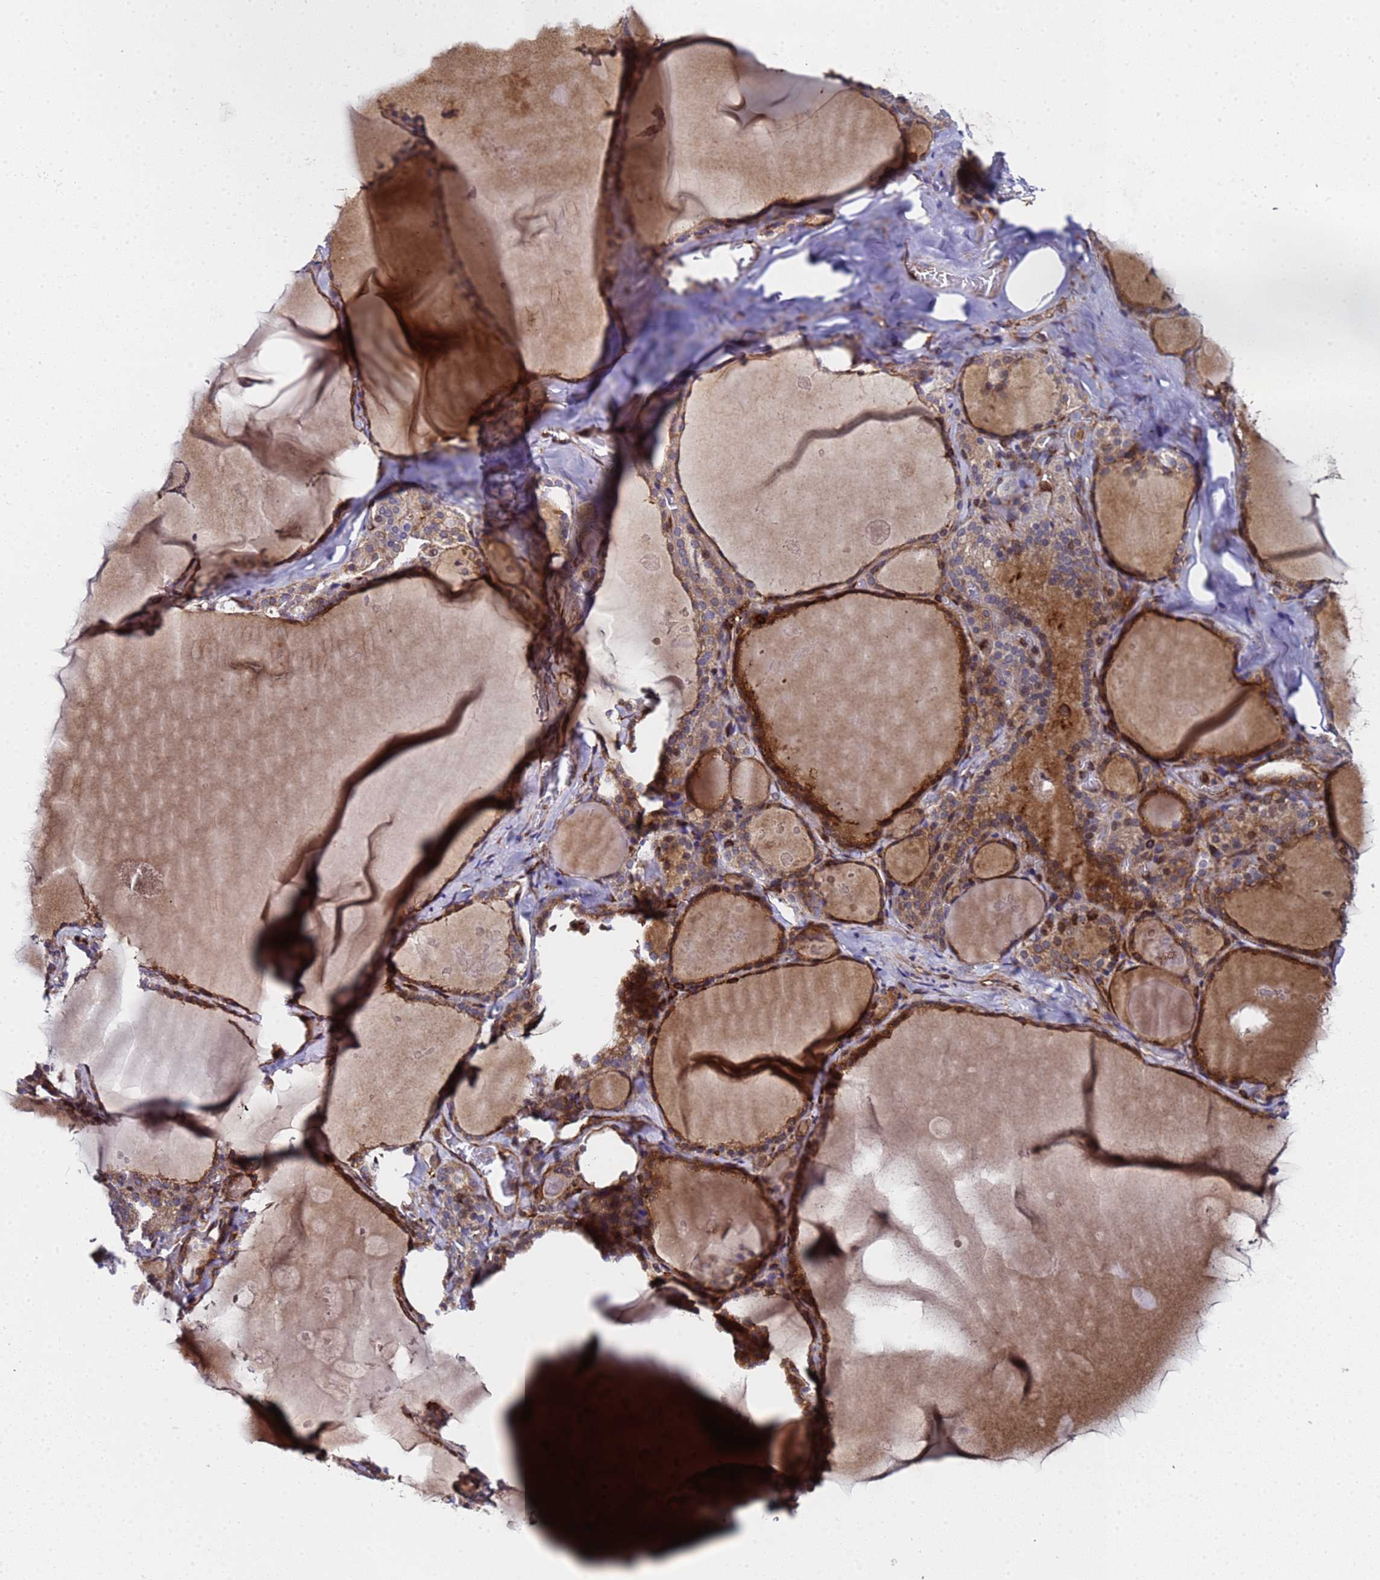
{"staining": {"intensity": "strong", "quantity": ">75%", "location": "cytoplasmic/membranous"}, "tissue": "thyroid gland", "cell_type": "Glandular cells", "image_type": "normal", "snomed": [{"axis": "morphology", "description": "Normal tissue, NOS"}, {"axis": "topography", "description": "Thyroid gland"}], "caption": "Glandular cells exhibit high levels of strong cytoplasmic/membranous positivity in approximately >75% of cells in benign human thyroid gland. Using DAB (3,3'-diaminobenzidine) (brown) and hematoxylin (blue) stains, captured at high magnification using brightfield microscopy.", "gene": "MOCS1", "patient": {"sex": "male", "age": 56}}